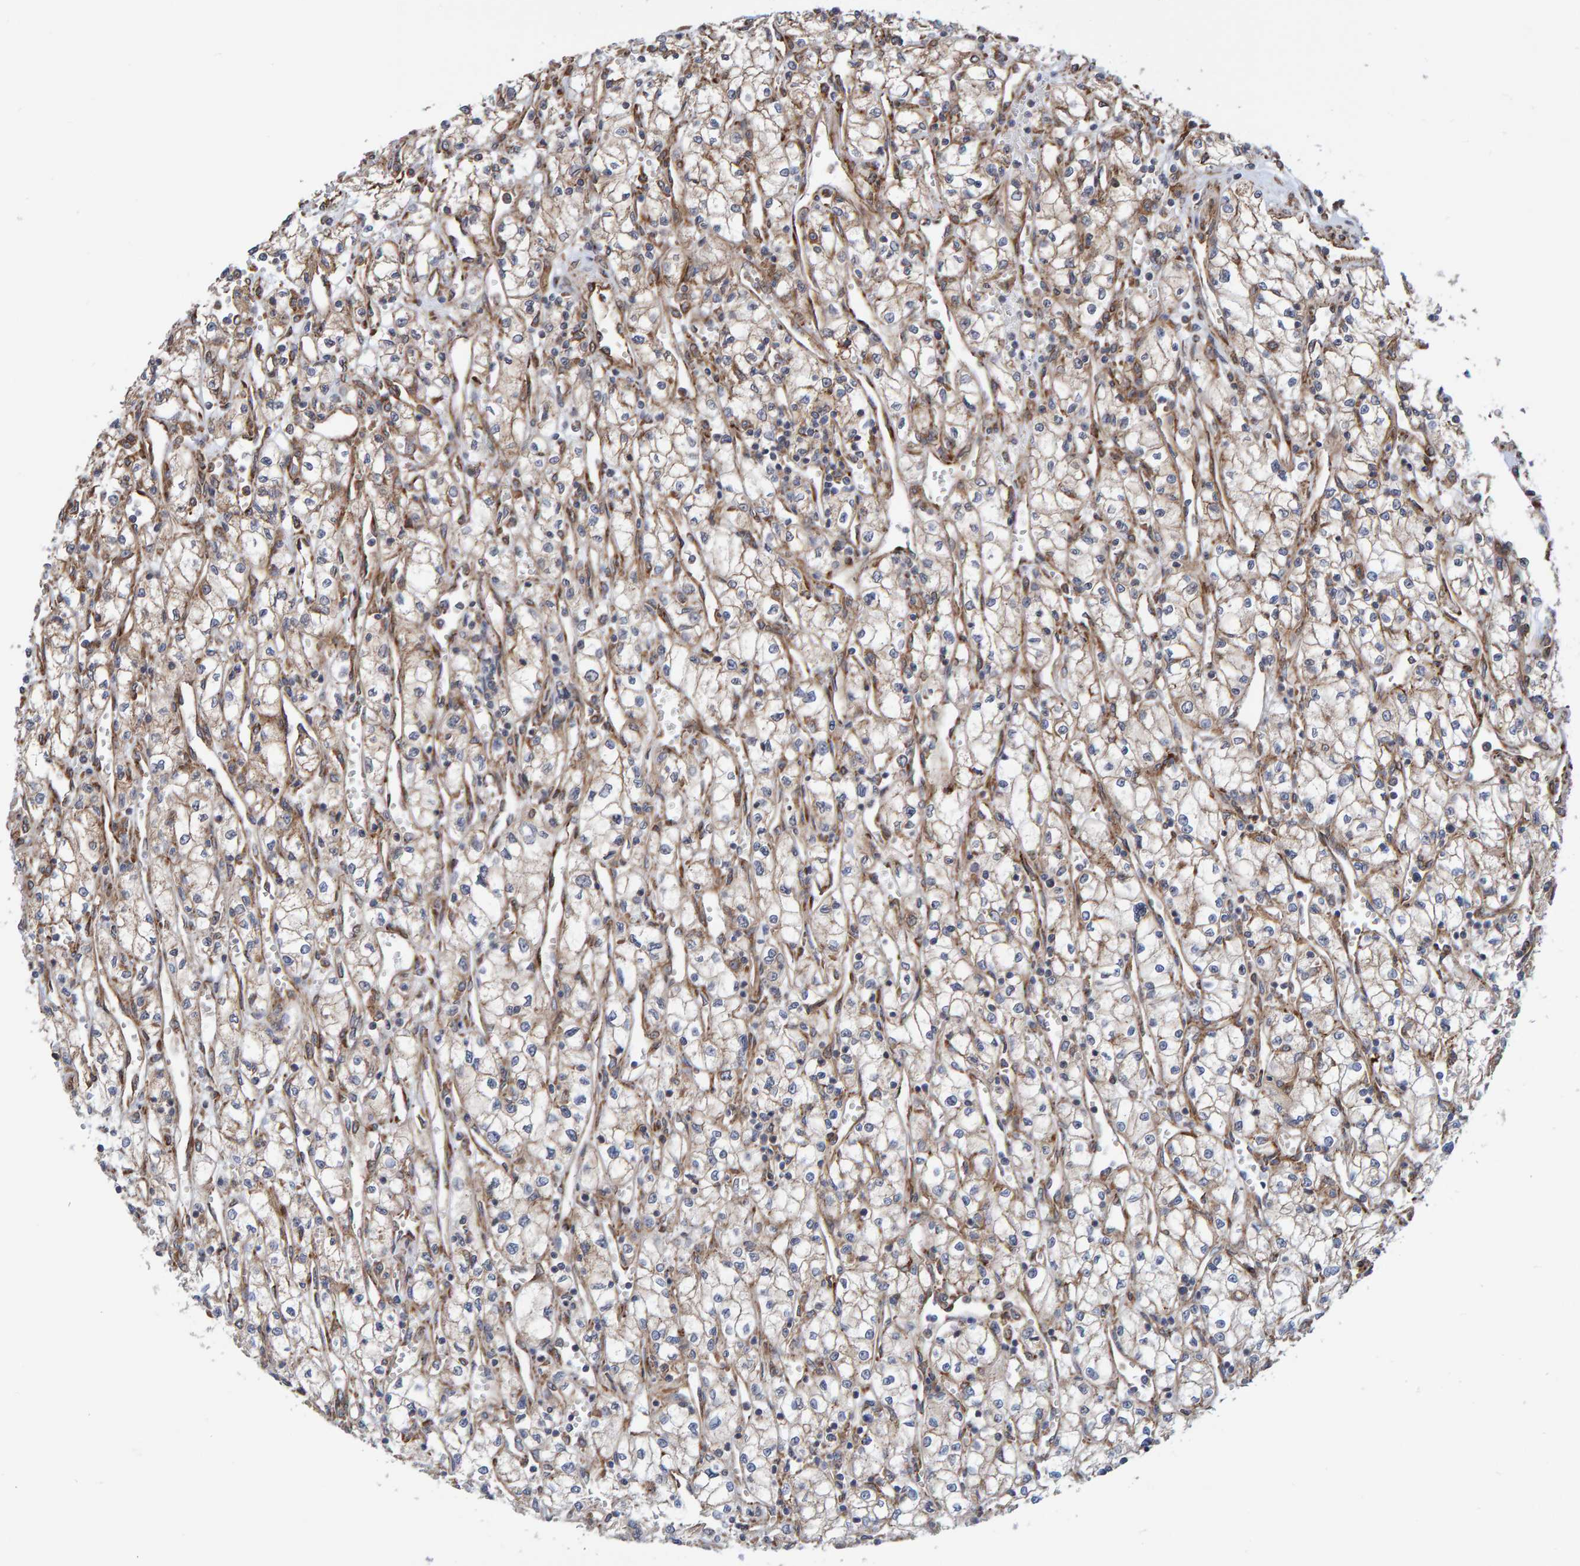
{"staining": {"intensity": "weak", "quantity": "<25%", "location": "cytoplasmic/membranous"}, "tissue": "renal cancer", "cell_type": "Tumor cells", "image_type": "cancer", "snomed": [{"axis": "morphology", "description": "Adenocarcinoma, NOS"}, {"axis": "topography", "description": "Kidney"}], "caption": "Renal cancer (adenocarcinoma) was stained to show a protein in brown. There is no significant positivity in tumor cells. (DAB immunohistochemistry (IHC) with hematoxylin counter stain).", "gene": "KIAA0753", "patient": {"sex": "male", "age": 59}}